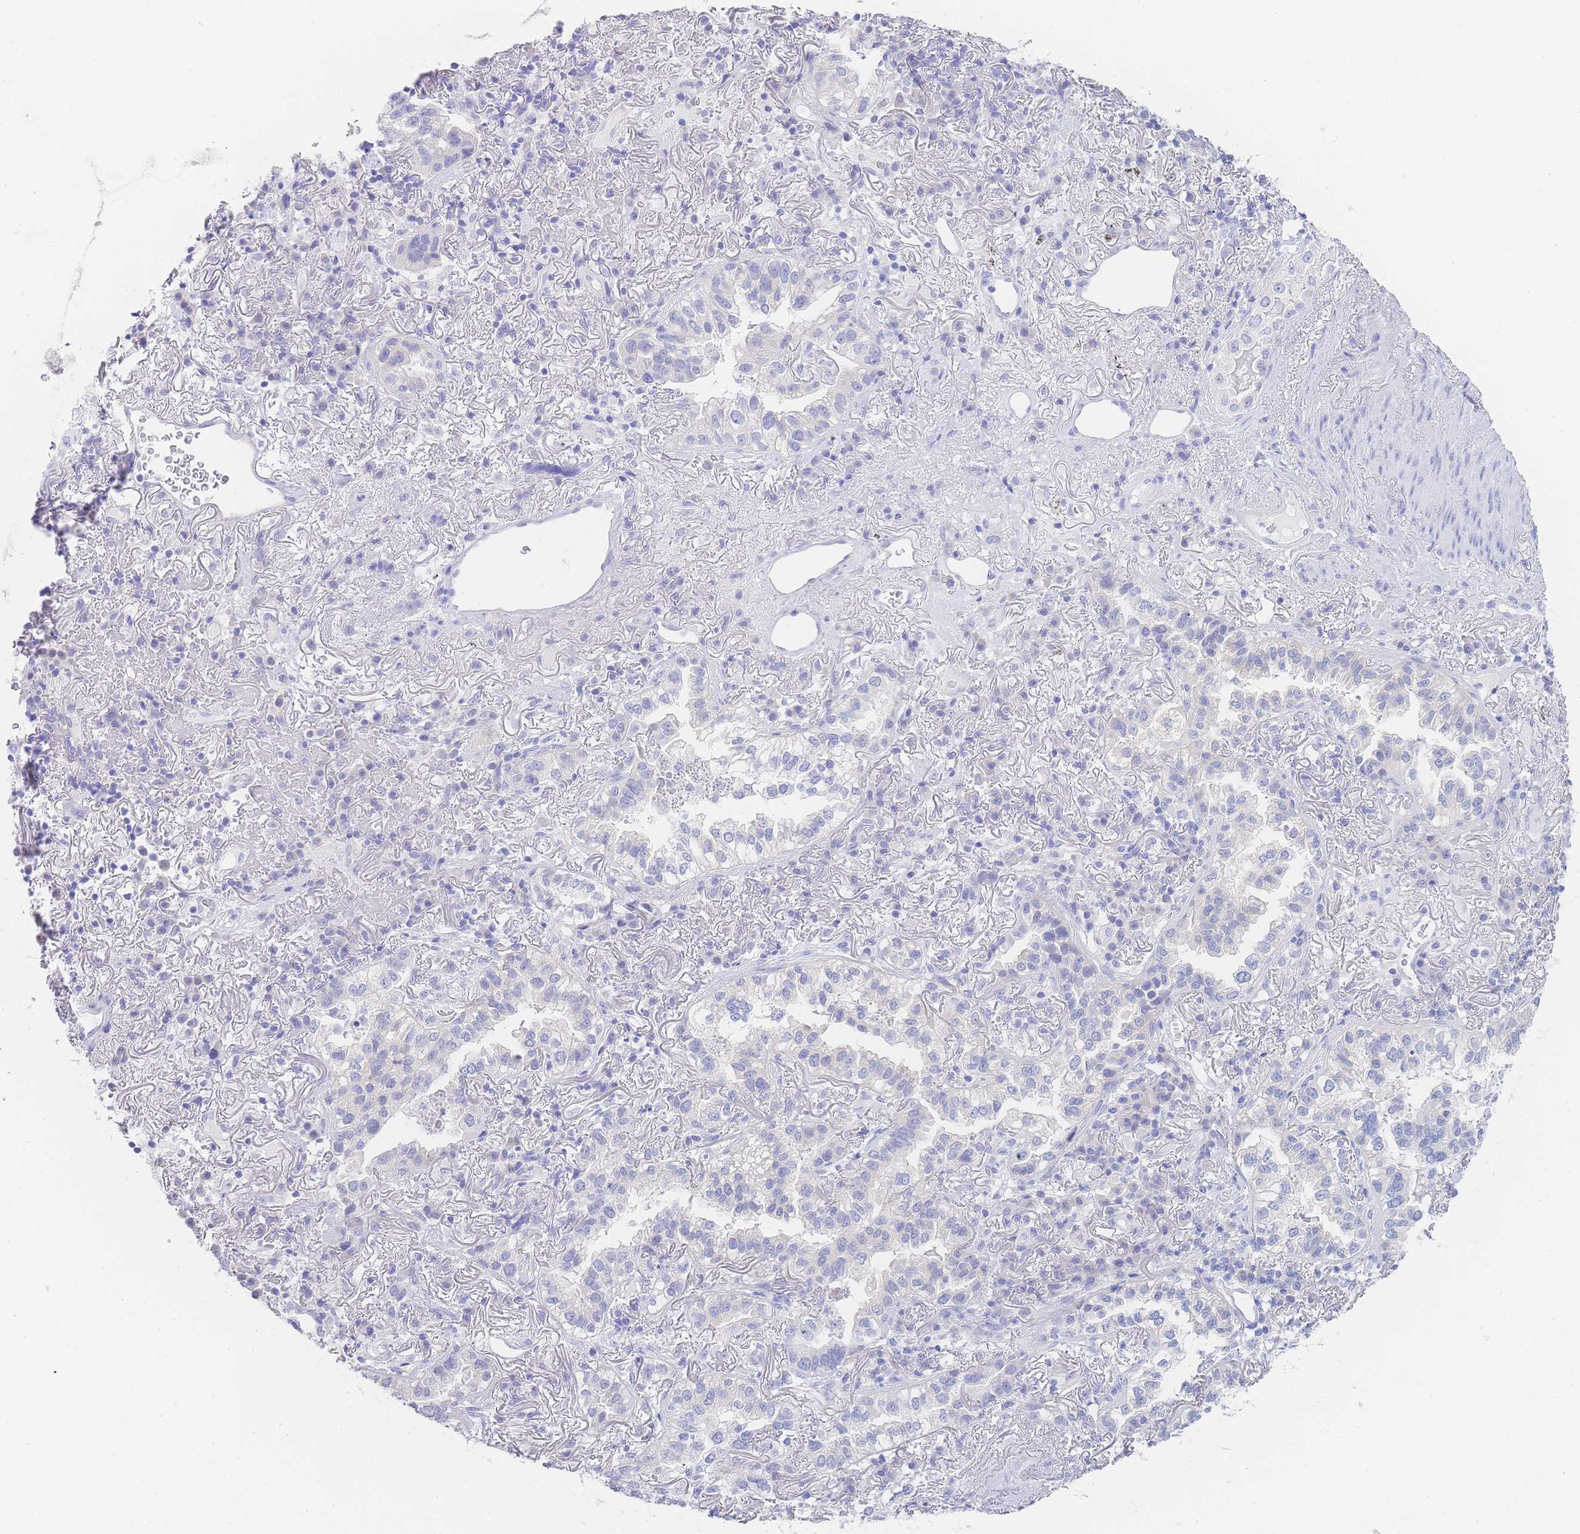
{"staining": {"intensity": "negative", "quantity": "none", "location": "none"}, "tissue": "lung cancer", "cell_type": "Tumor cells", "image_type": "cancer", "snomed": [{"axis": "morphology", "description": "Adenocarcinoma, NOS"}, {"axis": "topography", "description": "Lung"}], "caption": "Histopathology image shows no significant protein positivity in tumor cells of lung cancer (adenocarcinoma).", "gene": "LZTFL1", "patient": {"sex": "female", "age": 69}}